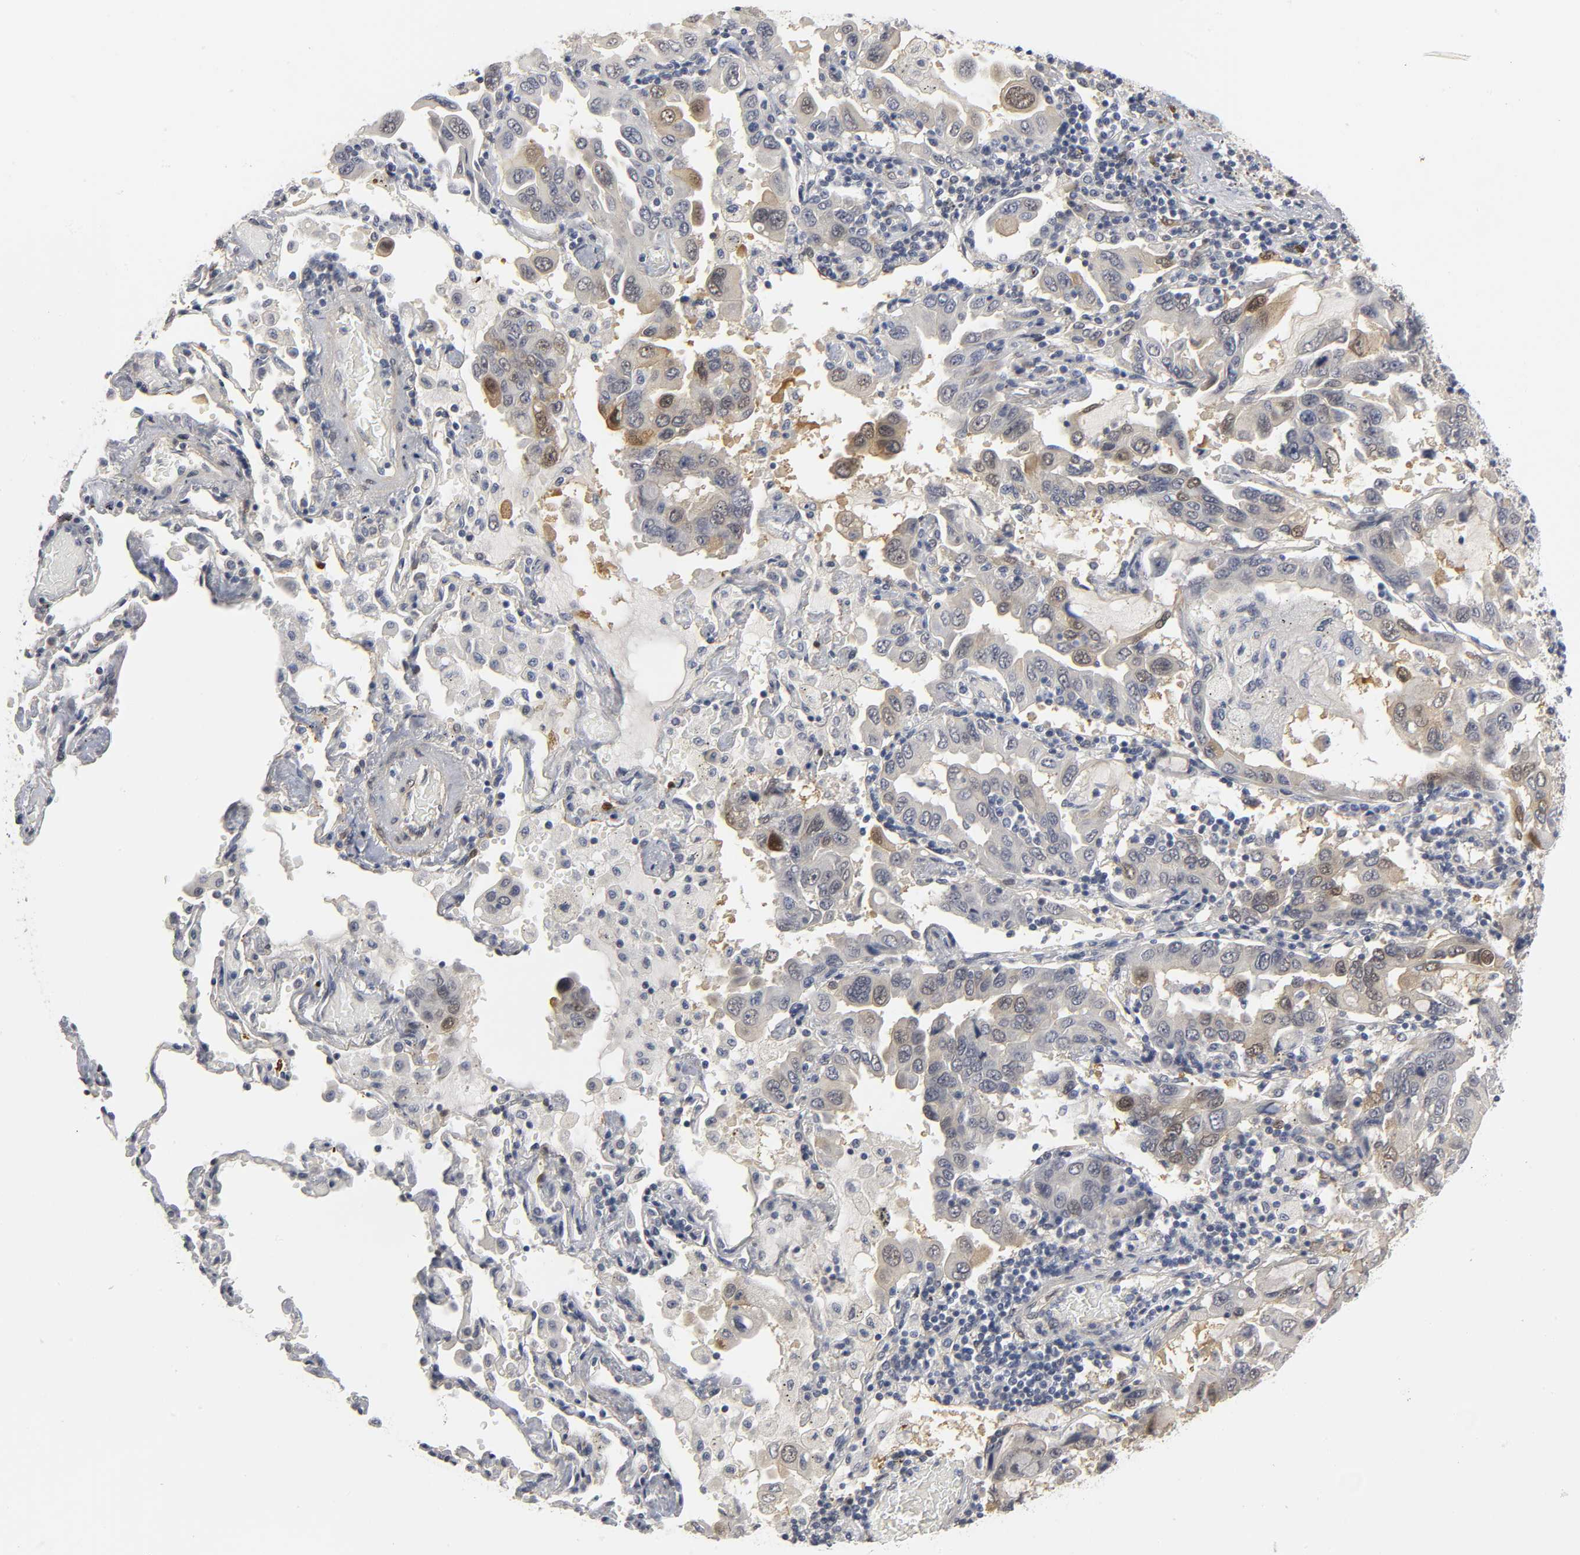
{"staining": {"intensity": "weak", "quantity": "<25%", "location": "cytoplasmic/membranous,nuclear"}, "tissue": "lung cancer", "cell_type": "Tumor cells", "image_type": "cancer", "snomed": [{"axis": "morphology", "description": "Adenocarcinoma, NOS"}, {"axis": "topography", "description": "Lung"}], "caption": "Immunohistochemical staining of human adenocarcinoma (lung) exhibits no significant staining in tumor cells.", "gene": "PDLIM3", "patient": {"sex": "male", "age": 64}}